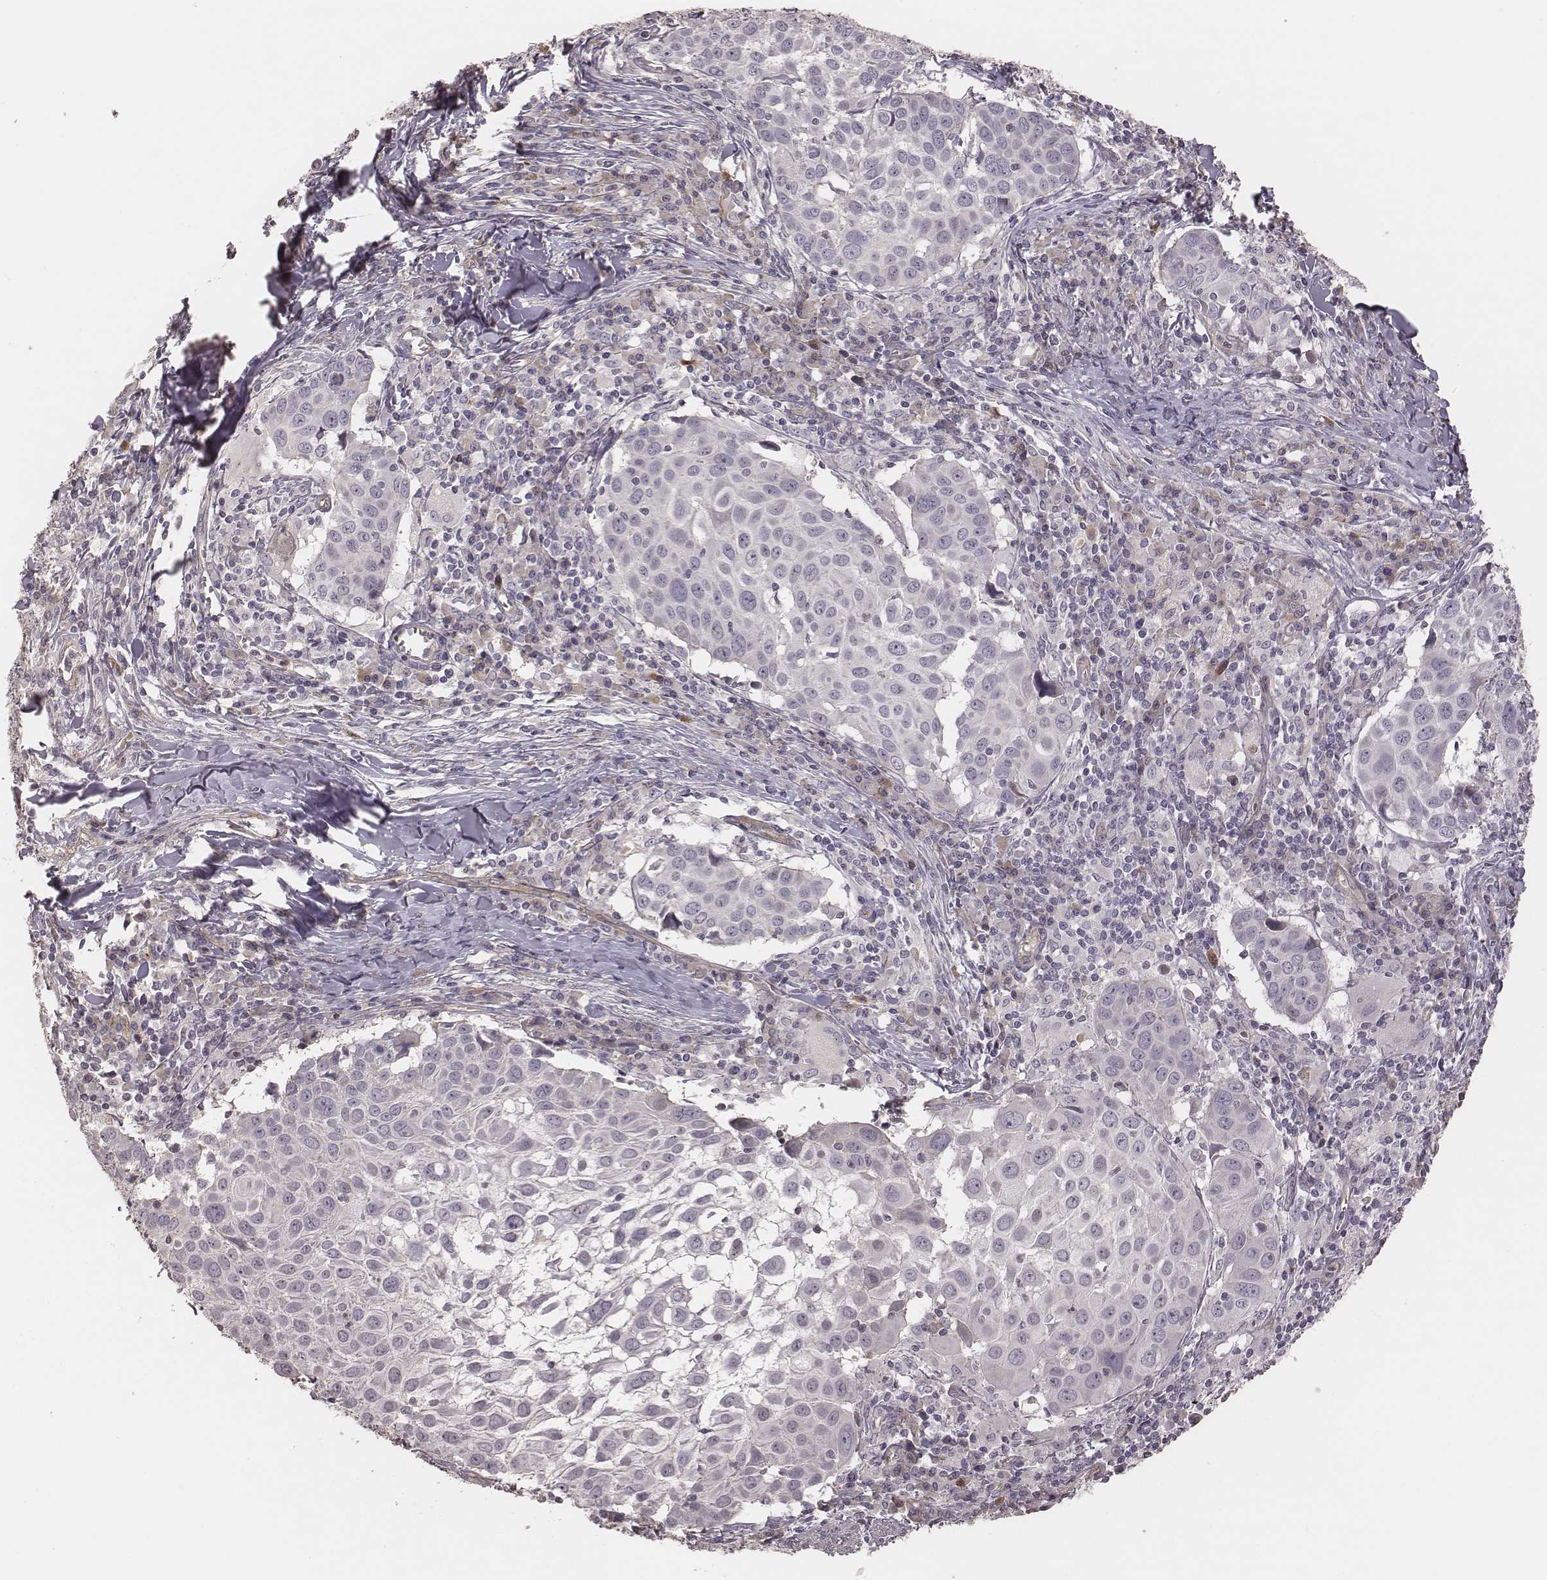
{"staining": {"intensity": "negative", "quantity": "none", "location": "none"}, "tissue": "lung cancer", "cell_type": "Tumor cells", "image_type": "cancer", "snomed": [{"axis": "morphology", "description": "Squamous cell carcinoma, NOS"}, {"axis": "topography", "description": "Lung"}], "caption": "Human lung squamous cell carcinoma stained for a protein using IHC exhibits no positivity in tumor cells.", "gene": "OTOGL", "patient": {"sex": "male", "age": 57}}